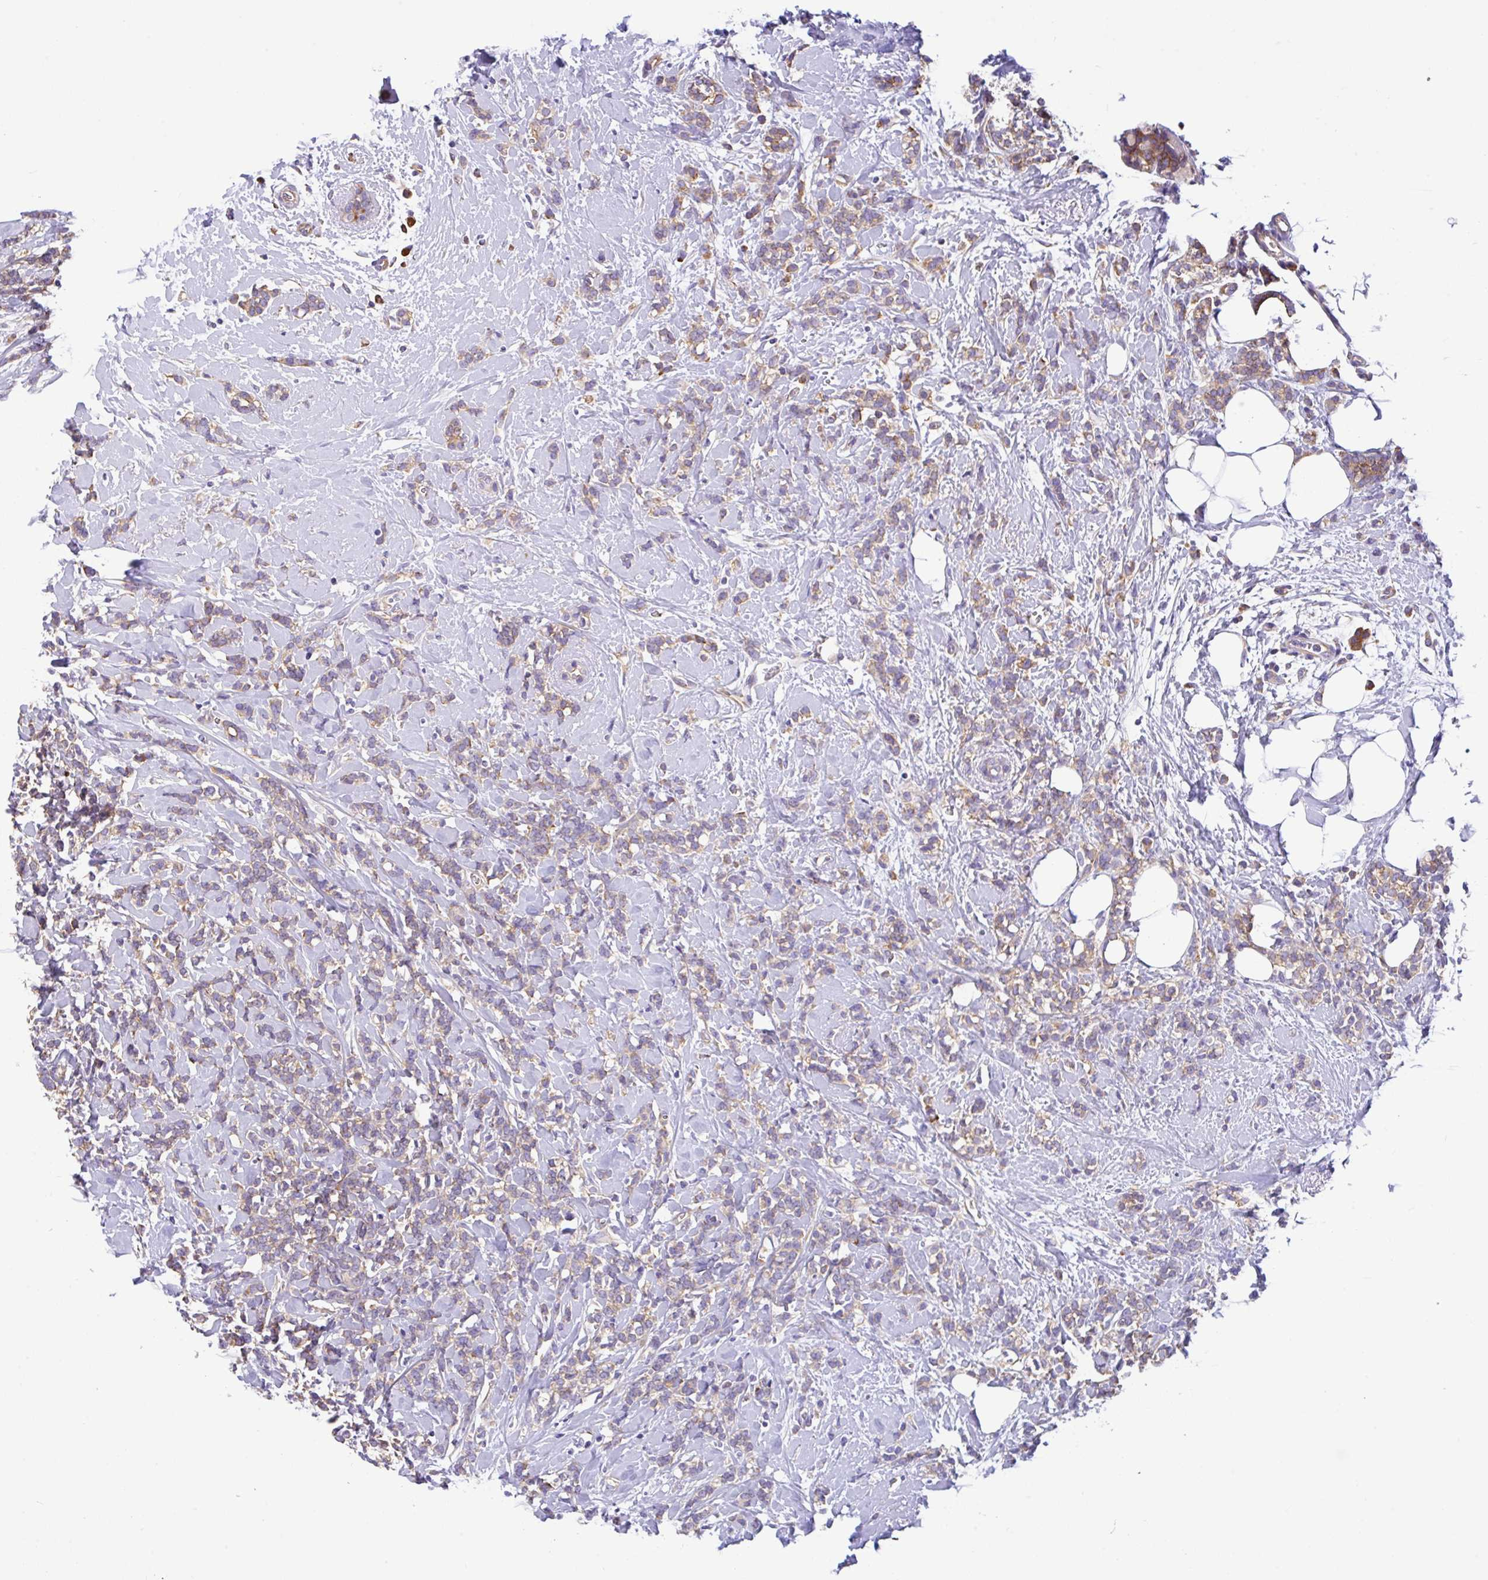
{"staining": {"intensity": "weak", "quantity": "25%-75%", "location": "cytoplasmic/membranous"}, "tissue": "breast cancer", "cell_type": "Tumor cells", "image_type": "cancer", "snomed": [{"axis": "morphology", "description": "Lobular carcinoma"}, {"axis": "topography", "description": "Breast"}], "caption": "Immunohistochemistry (IHC) histopathology image of human breast cancer (lobular carcinoma) stained for a protein (brown), which shows low levels of weak cytoplasmic/membranous positivity in about 25%-75% of tumor cells.", "gene": "GFPT2", "patient": {"sex": "female", "age": 59}}